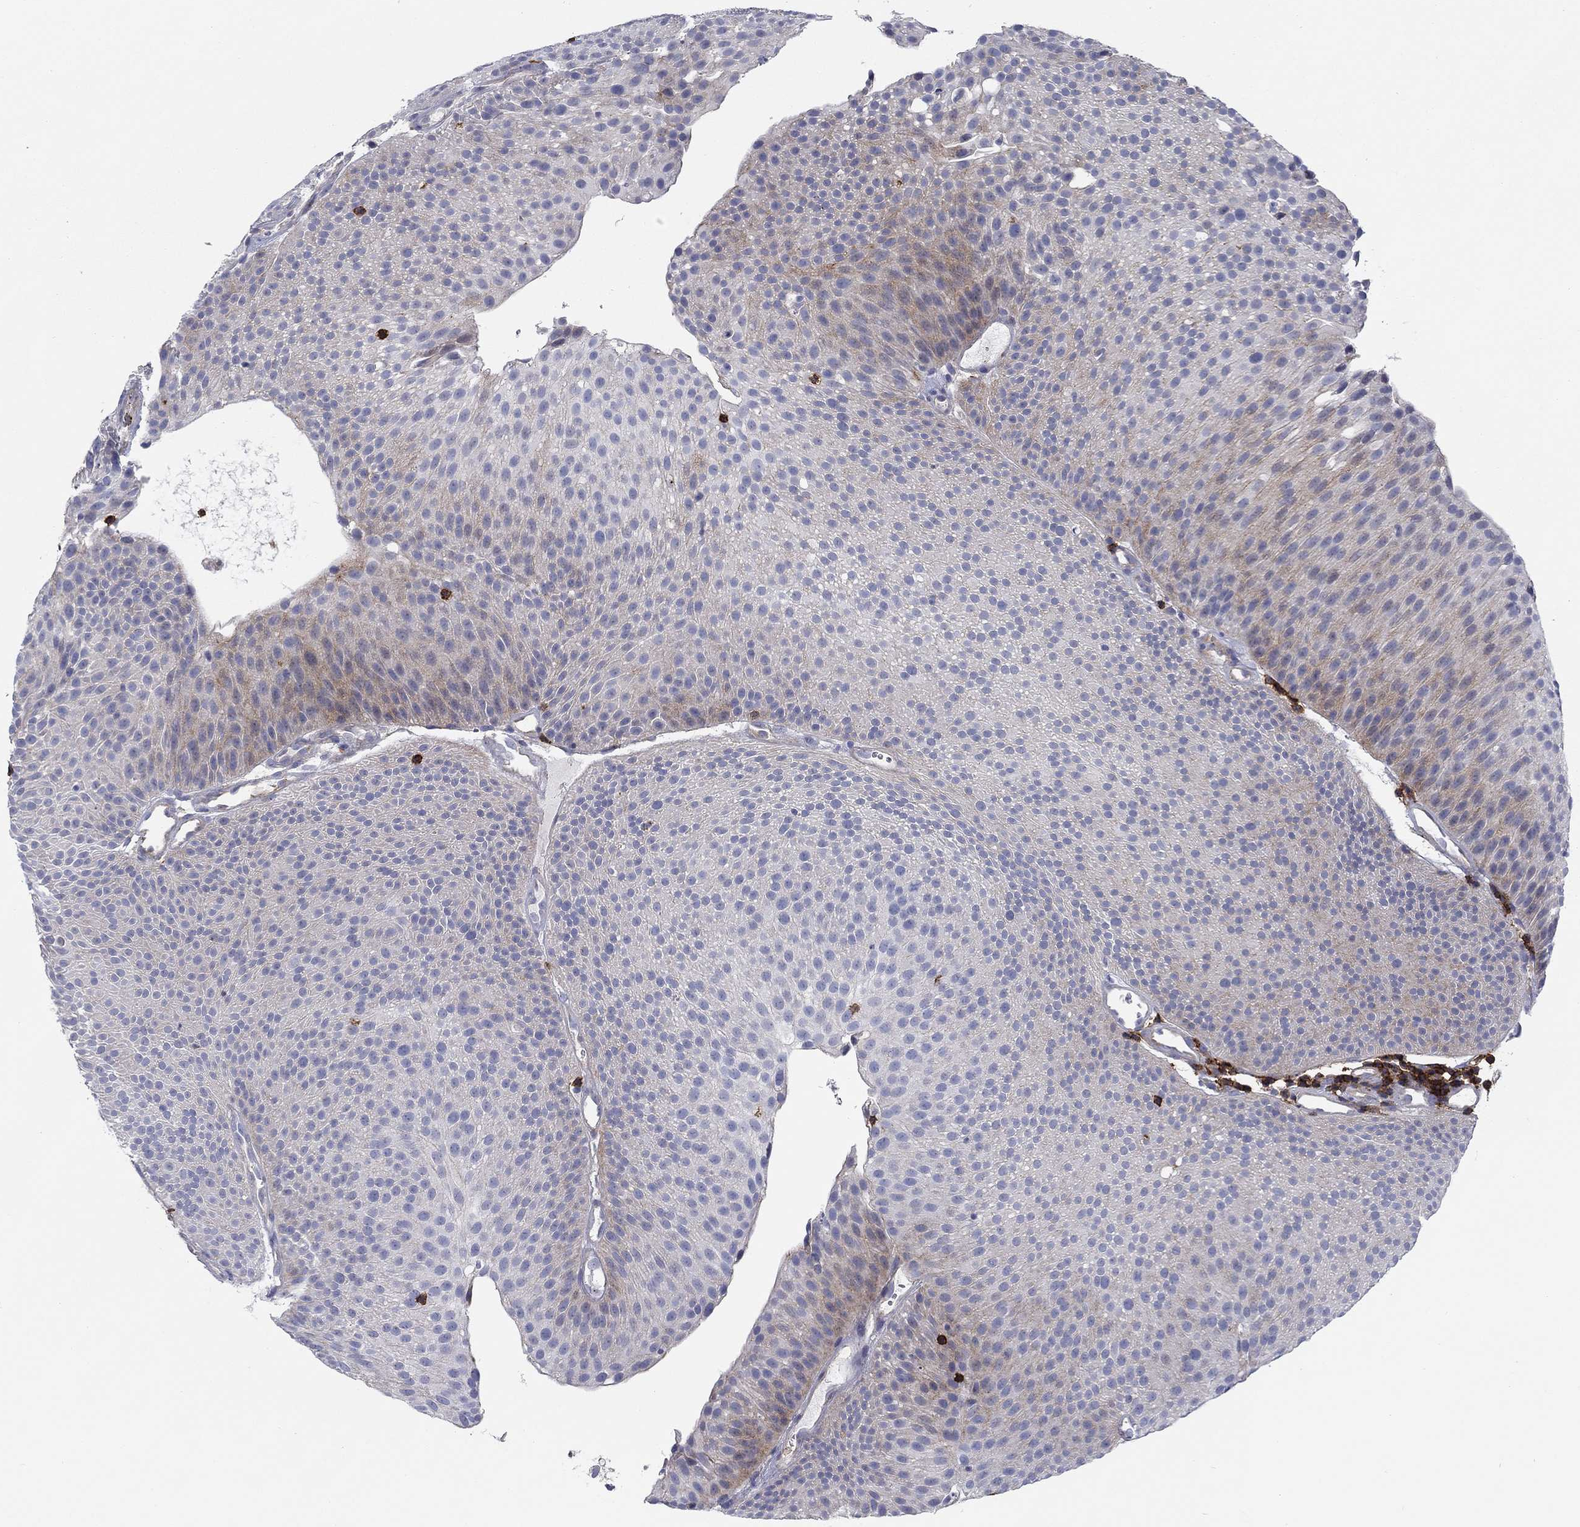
{"staining": {"intensity": "weak", "quantity": "<25%", "location": "cytoplasmic/membranous"}, "tissue": "urothelial cancer", "cell_type": "Tumor cells", "image_type": "cancer", "snomed": [{"axis": "morphology", "description": "Urothelial carcinoma, Low grade"}, {"axis": "topography", "description": "Urinary bladder"}], "caption": "Immunohistochemical staining of urothelial carcinoma (low-grade) exhibits no significant positivity in tumor cells. The staining is performed using DAB brown chromogen with nuclei counter-stained in using hematoxylin.", "gene": "SIT1", "patient": {"sex": "male", "age": 65}}